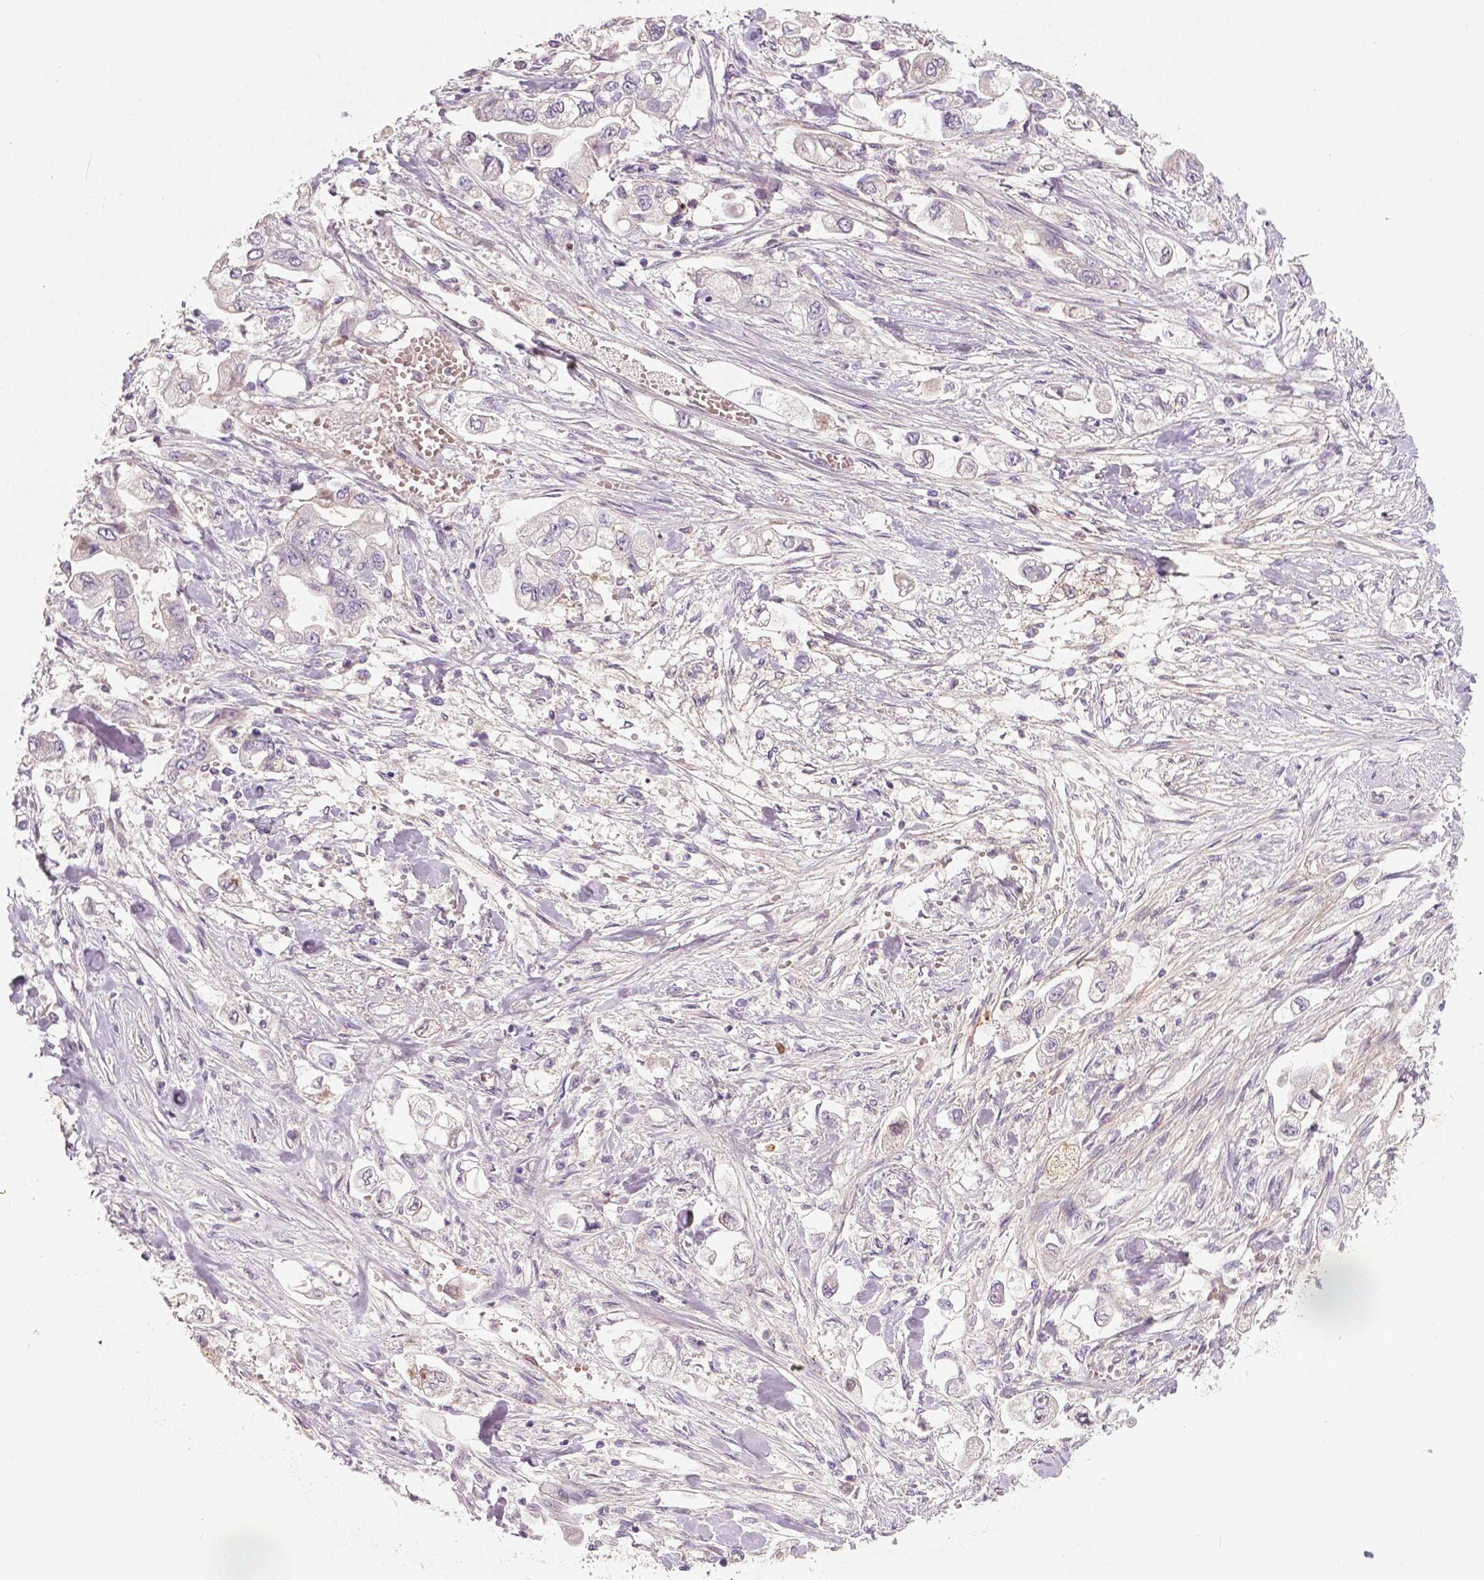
{"staining": {"intensity": "negative", "quantity": "none", "location": "none"}, "tissue": "stomach cancer", "cell_type": "Tumor cells", "image_type": "cancer", "snomed": [{"axis": "morphology", "description": "Adenocarcinoma, NOS"}, {"axis": "topography", "description": "Stomach"}], "caption": "This photomicrograph is of adenocarcinoma (stomach) stained with immunohistochemistry (IHC) to label a protein in brown with the nuclei are counter-stained blue. There is no staining in tumor cells. (Immunohistochemistry, brightfield microscopy, high magnification).", "gene": "FLT1", "patient": {"sex": "male", "age": 62}}